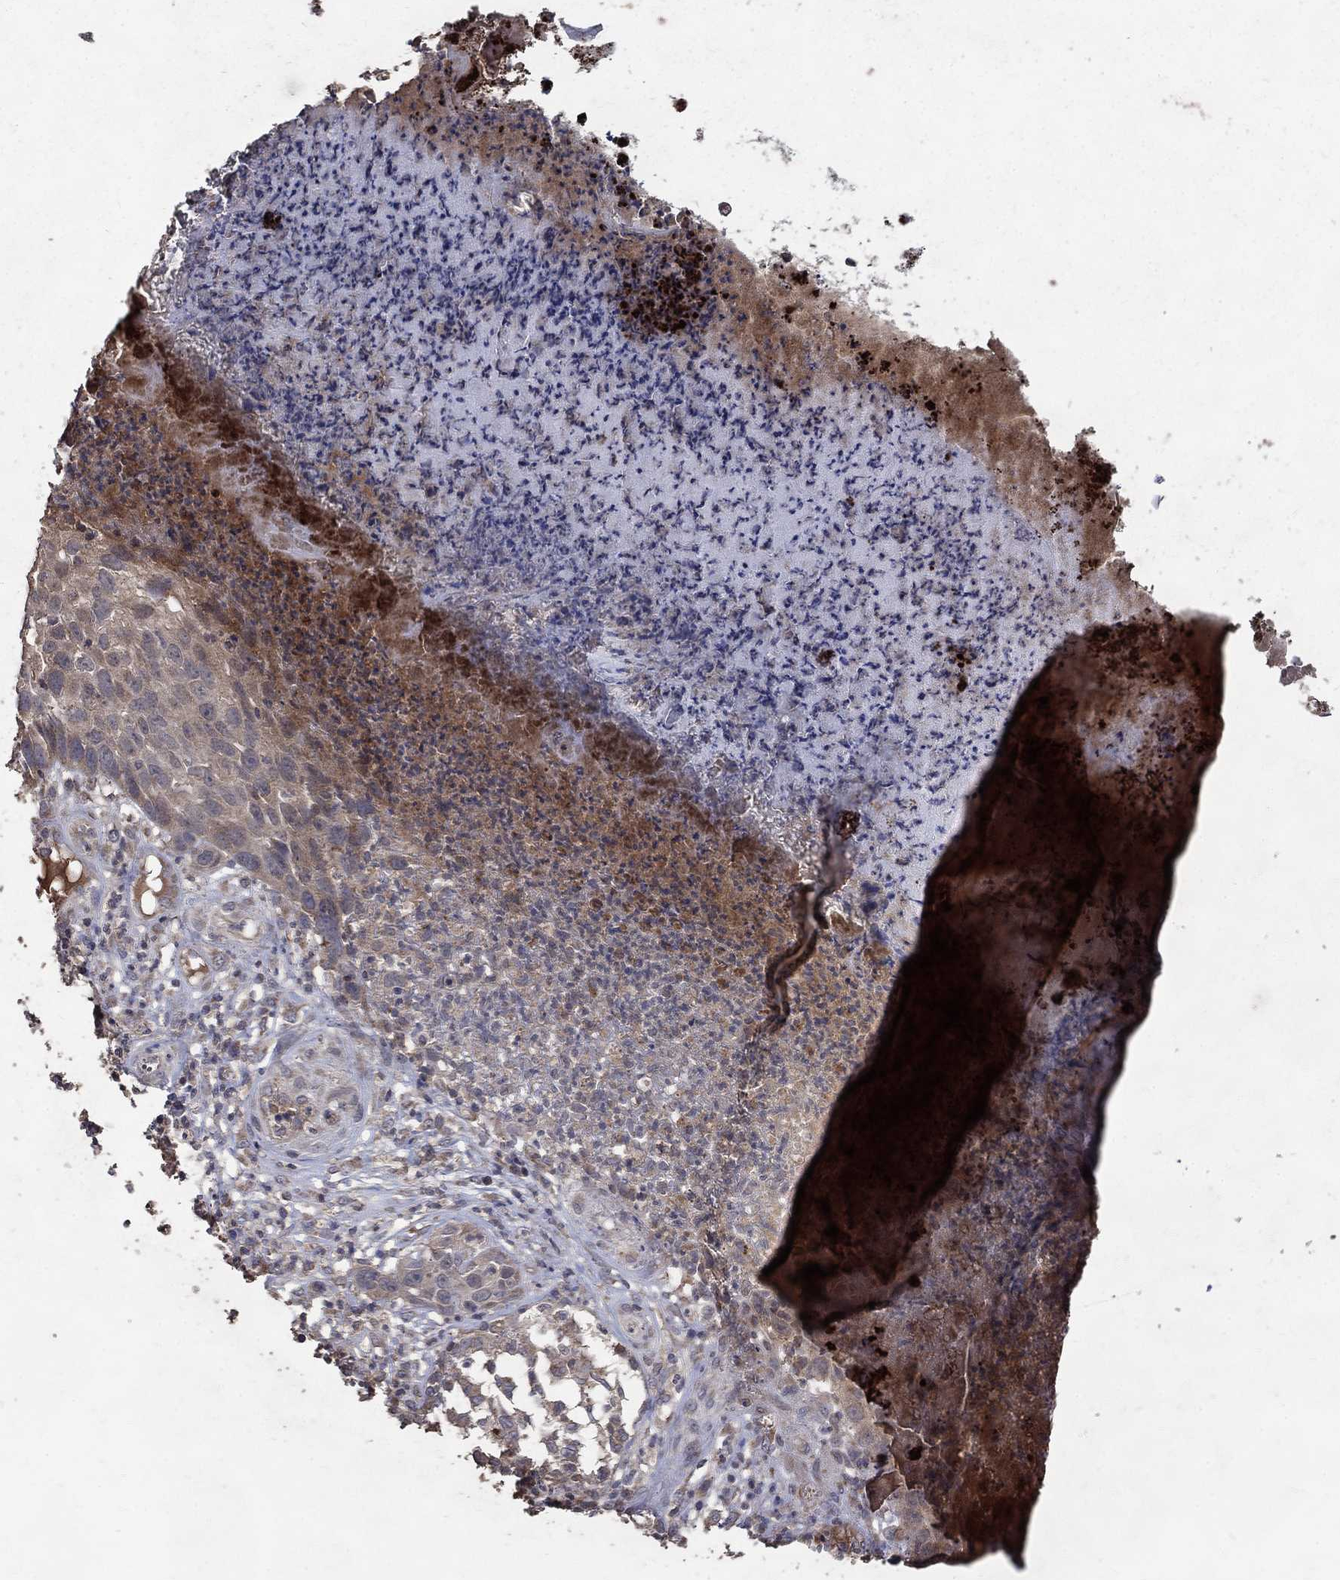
{"staining": {"intensity": "weak", "quantity": "25%-75%", "location": "cytoplasmic/membranous"}, "tissue": "skin cancer", "cell_type": "Tumor cells", "image_type": "cancer", "snomed": [{"axis": "morphology", "description": "Squamous cell carcinoma, NOS"}, {"axis": "topography", "description": "Skin"}], "caption": "Skin squamous cell carcinoma was stained to show a protein in brown. There is low levels of weak cytoplasmic/membranous positivity in approximately 25%-75% of tumor cells.", "gene": "C17orf75", "patient": {"sex": "male", "age": 92}}